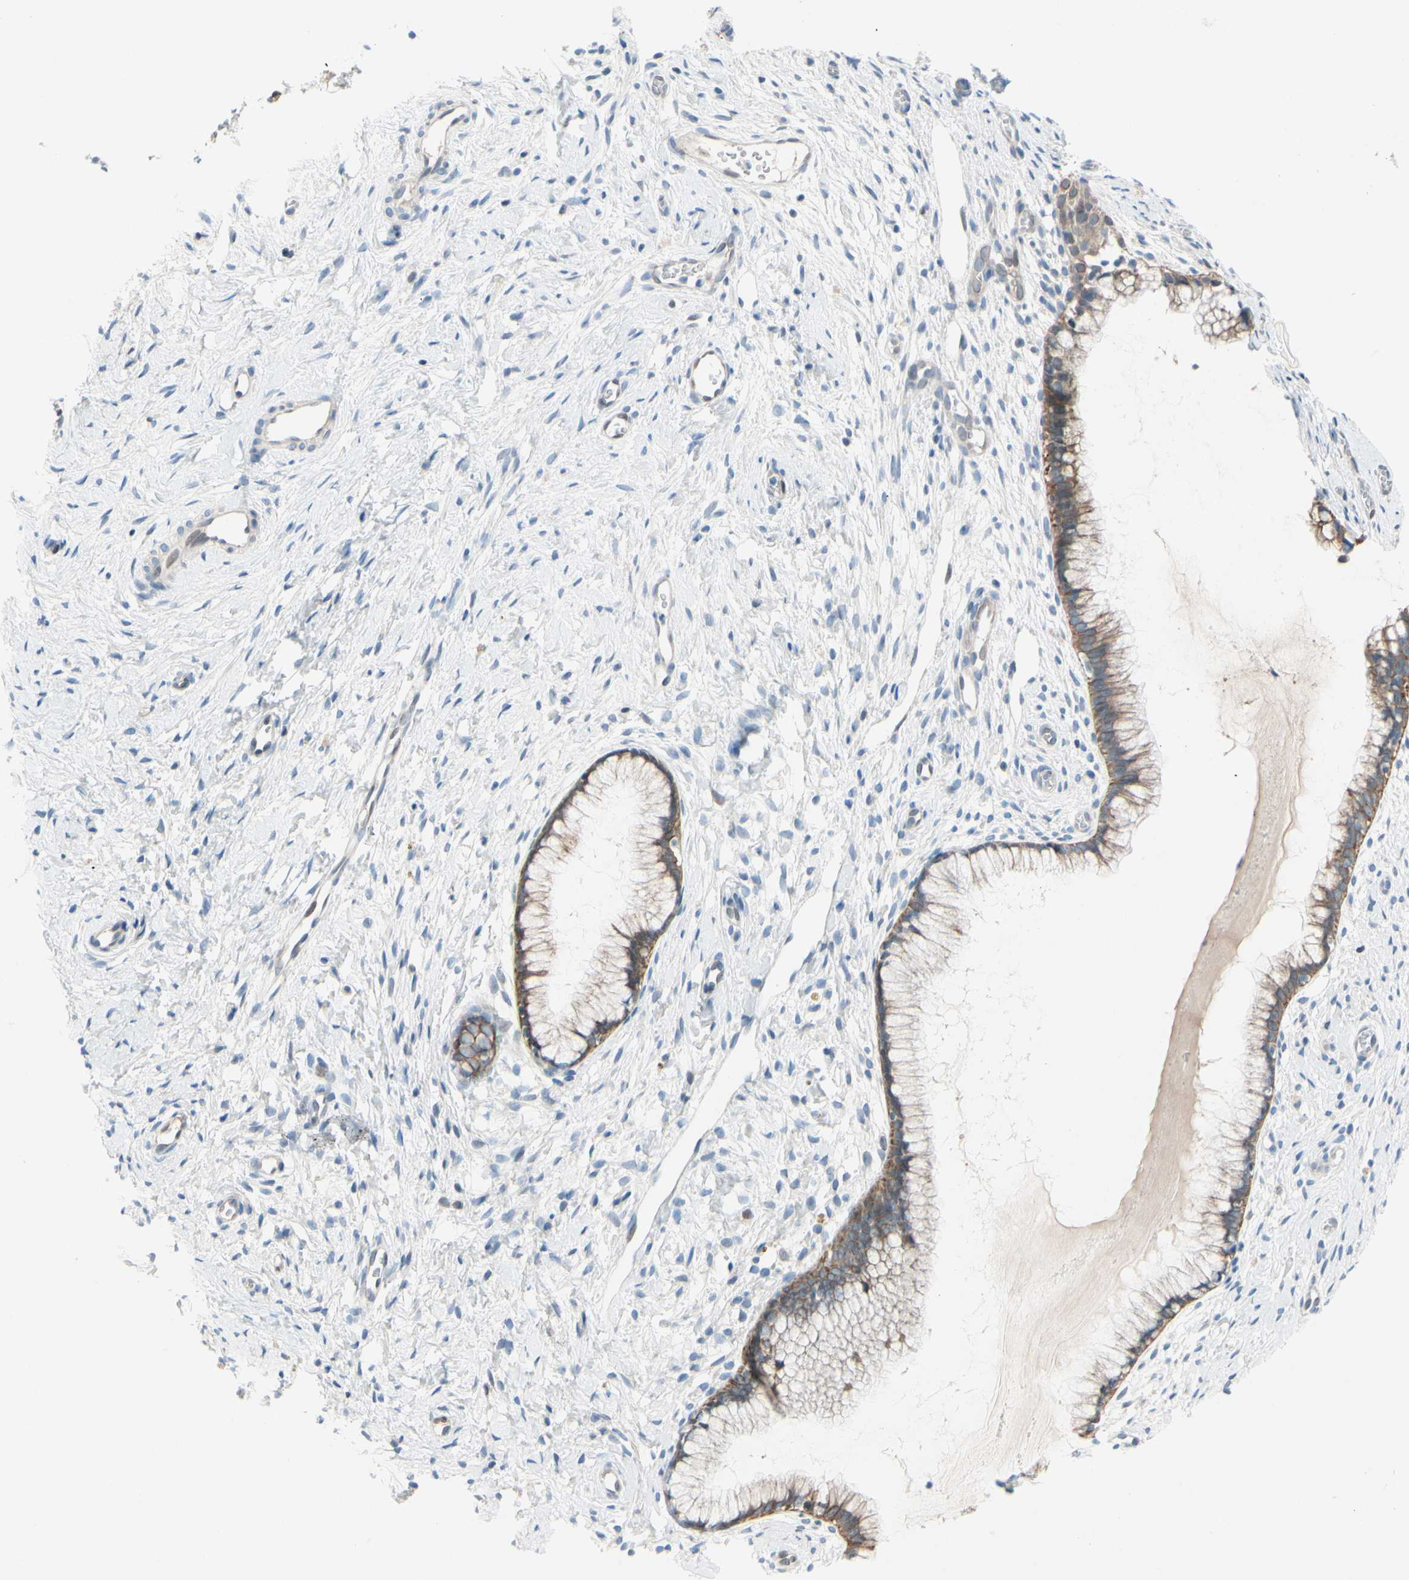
{"staining": {"intensity": "moderate", "quantity": ">75%", "location": "cytoplasmic/membranous"}, "tissue": "cervix", "cell_type": "Glandular cells", "image_type": "normal", "snomed": [{"axis": "morphology", "description": "Normal tissue, NOS"}, {"axis": "topography", "description": "Cervix"}], "caption": "IHC histopathology image of unremarkable cervix stained for a protein (brown), which shows medium levels of moderate cytoplasmic/membranous positivity in approximately >75% of glandular cells.", "gene": "ZNF132", "patient": {"sex": "female", "age": 65}}